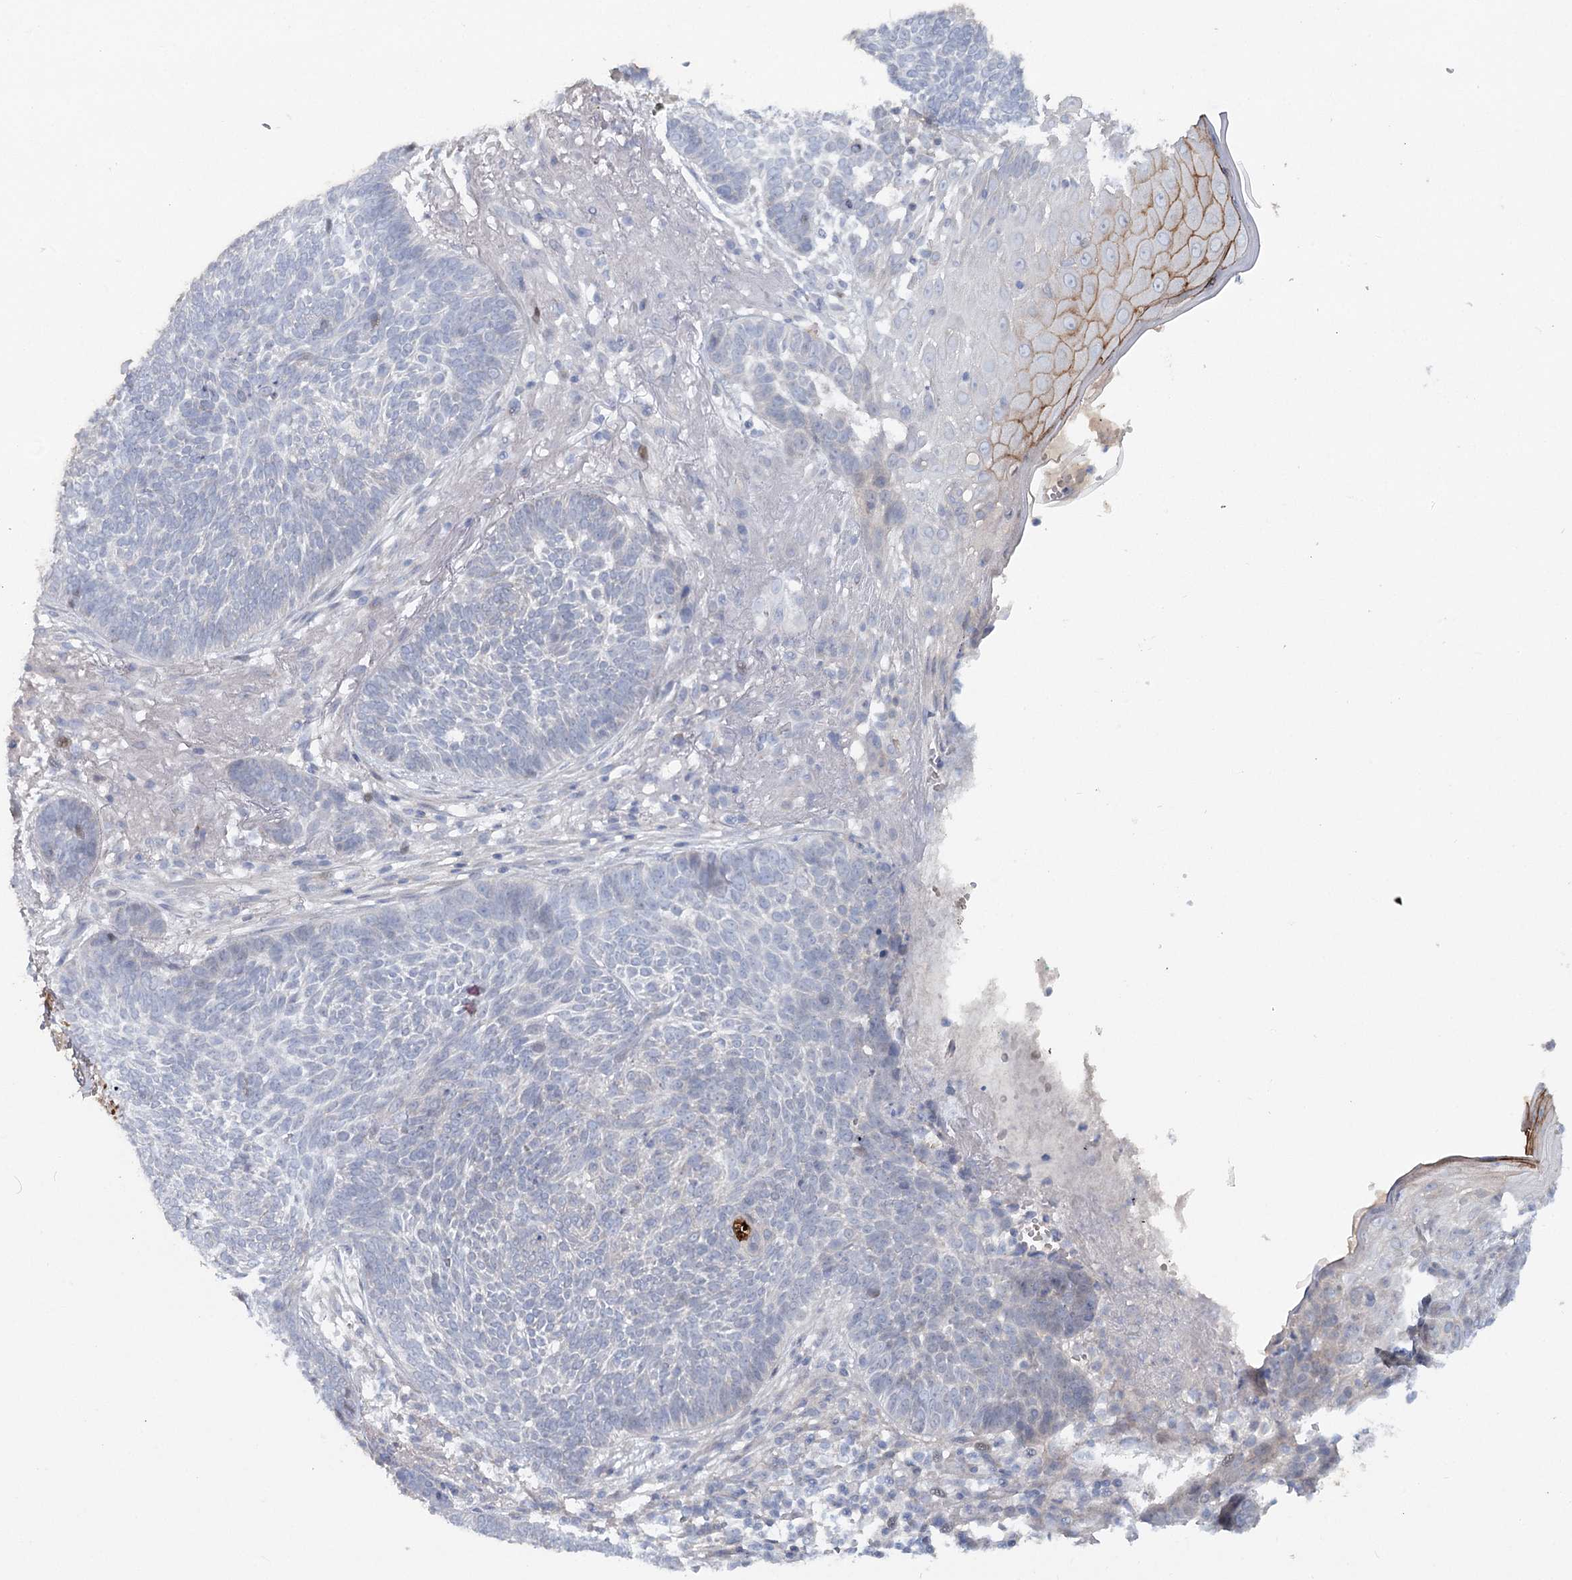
{"staining": {"intensity": "negative", "quantity": "none", "location": "none"}, "tissue": "skin cancer", "cell_type": "Tumor cells", "image_type": "cancer", "snomed": [{"axis": "morphology", "description": "Normal tissue, NOS"}, {"axis": "morphology", "description": "Basal cell carcinoma"}, {"axis": "topography", "description": "Skin"}], "caption": "An immunohistochemistry image of skin cancer (basal cell carcinoma) is shown. There is no staining in tumor cells of skin cancer (basal cell carcinoma).", "gene": "MAP3K13", "patient": {"sex": "male", "age": 64}}